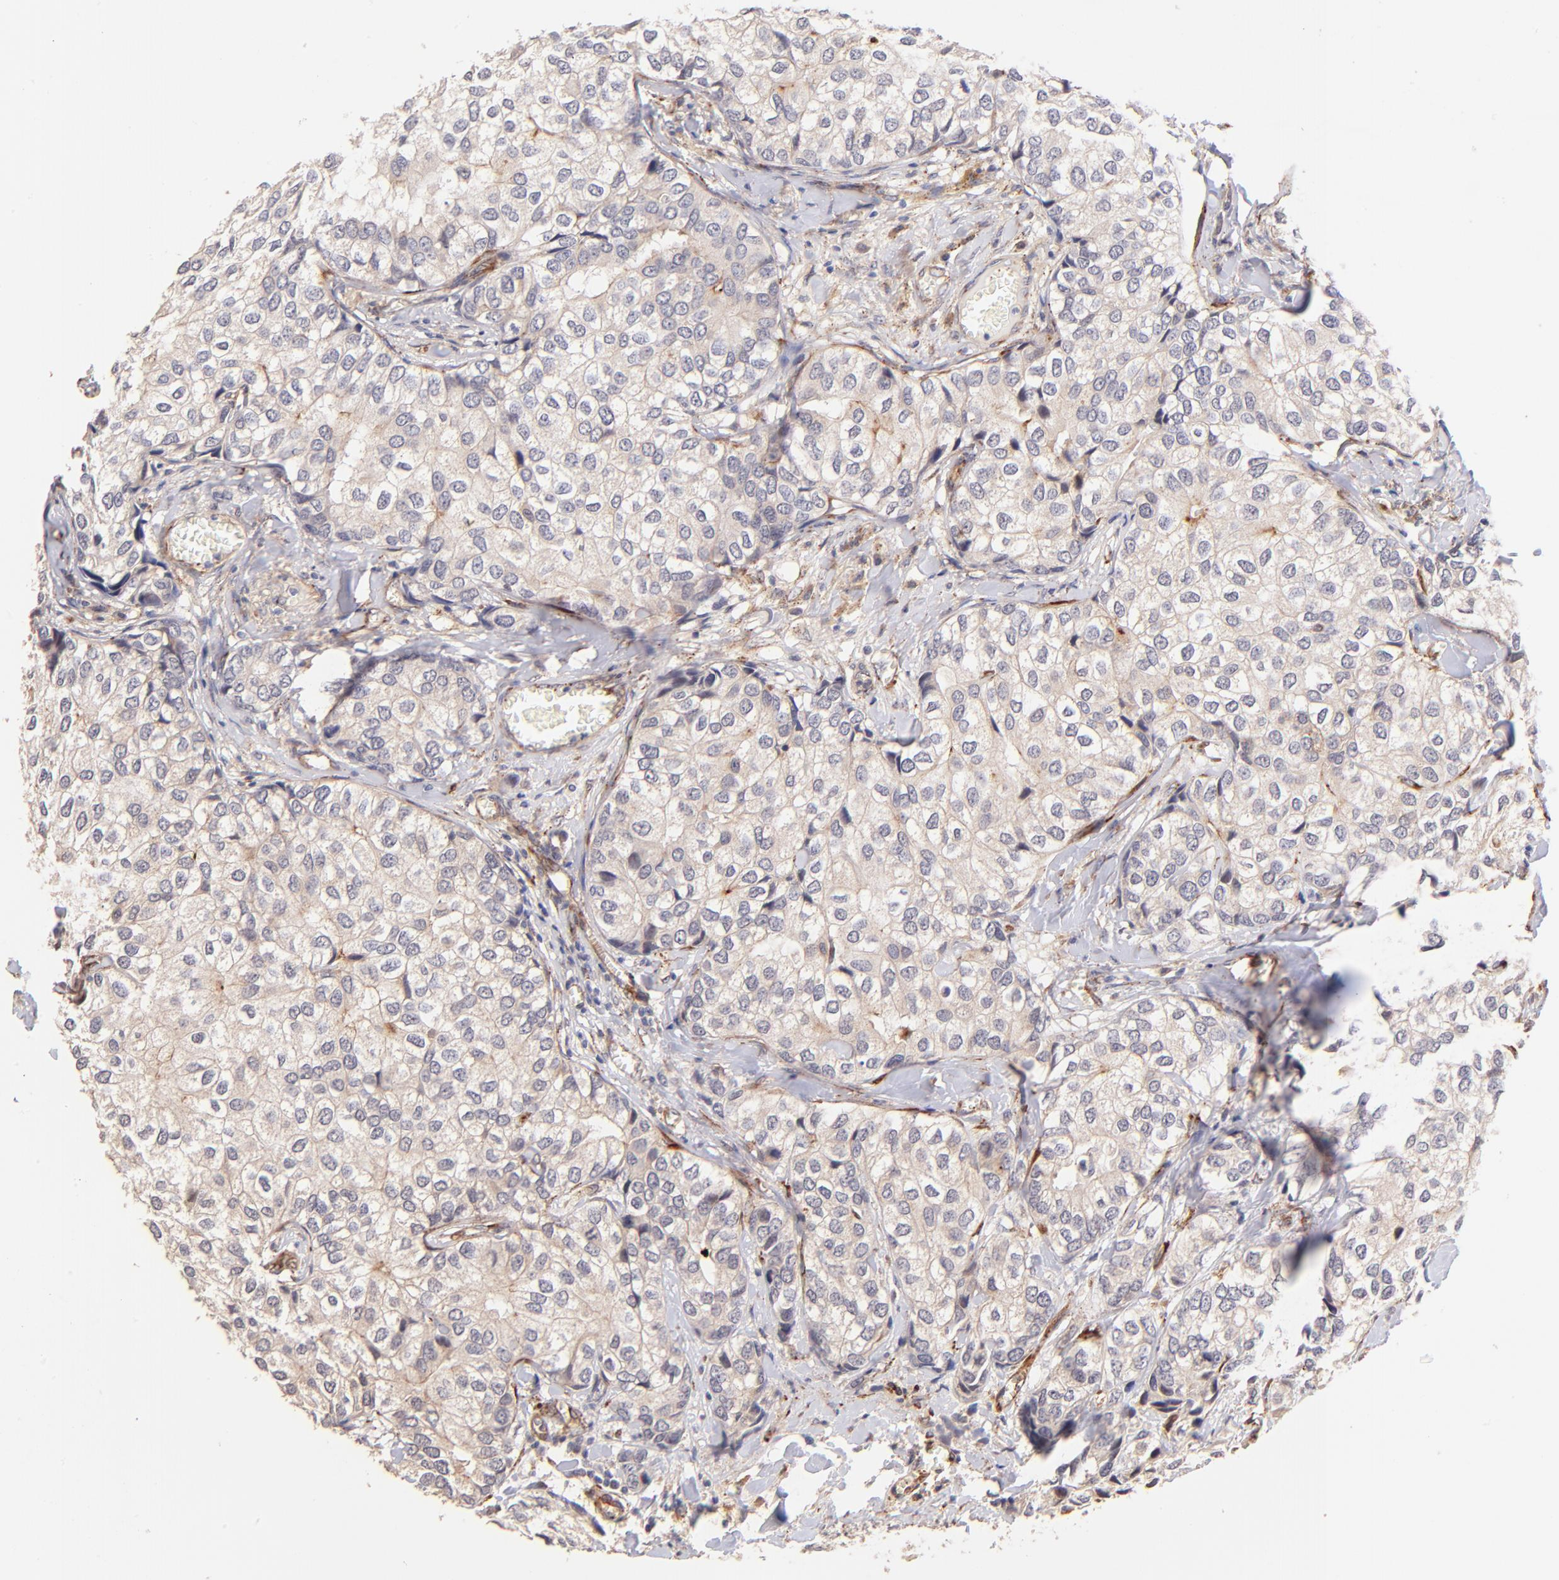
{"staining": {"intensity": "negative", "quantity": "none", "location": "none"}, "tissue": "breast cancer", "cell_type": "Tumor cells", "image_type": "cancer", "snomed": [{"axis": "morphology", "description": "Duct carcinoma"}, {"axis": "topography", "description": "Breast"}], "caption": "This is an immunohistochemistry (IHC) micrograph of human intraductal carcinoma (breast). There is no expression in tumor cells.", "gene": "SPARC", "patient": {"sex": "female", "age": 68}}